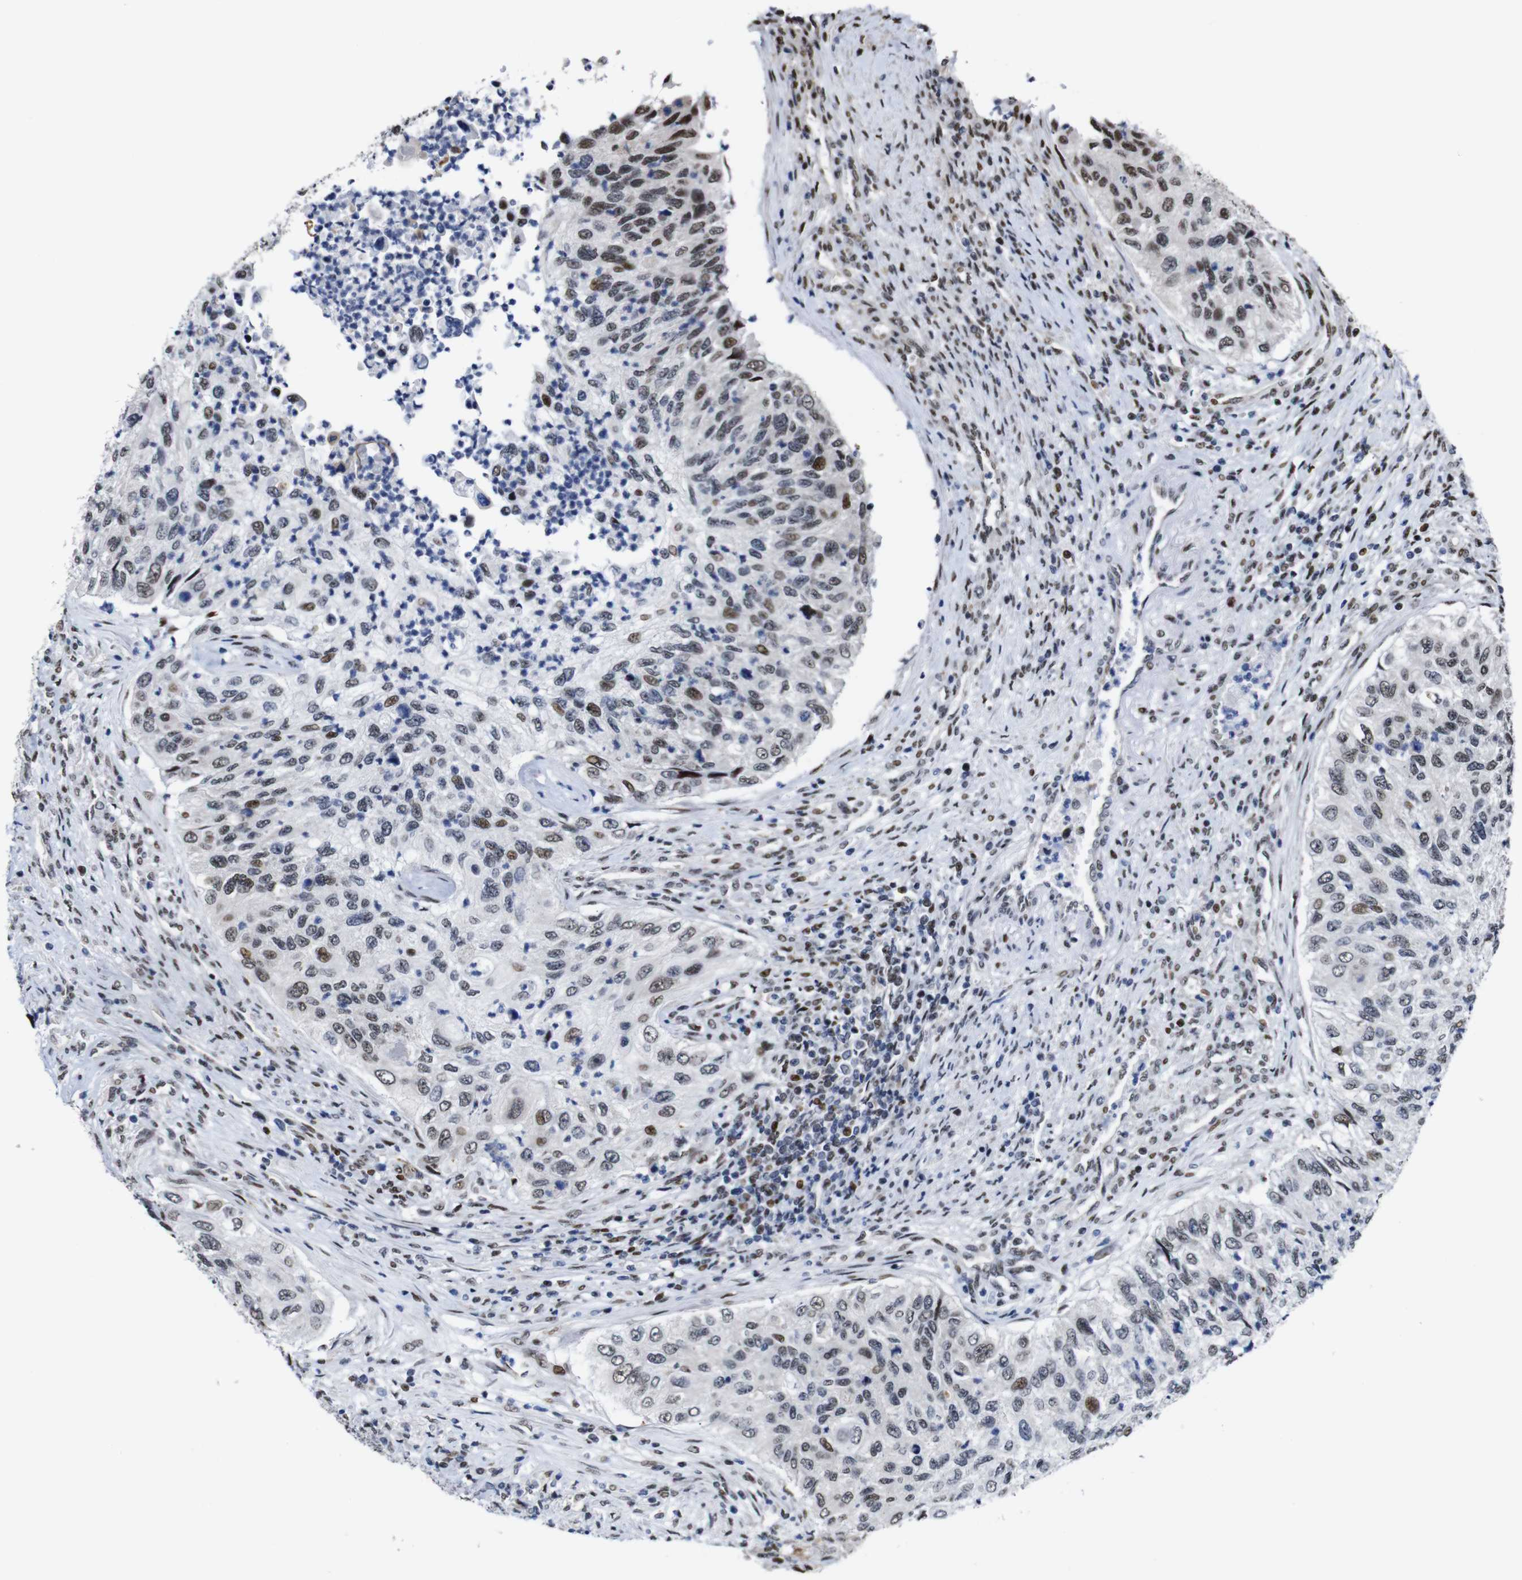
{"staining": {"intensity": "moderate", "quantity": "<25%", "location": "nuclear"}, "tissue": "urothelial cancer", "cell_type": "Tumor cells", "image_type": "cancer", "snomed": [{"axis": "morphology", "description": "Urothelial carcinoma, High grade"}, {"axis": "topography", "description": "Urinary bladder"}], "caption": "A brown stain labels moderate nuclear positivity of a protein in urothelial cancer tumor cells.", "gene": "GATA6", "patient": {"sex": "female", "age": 60}}